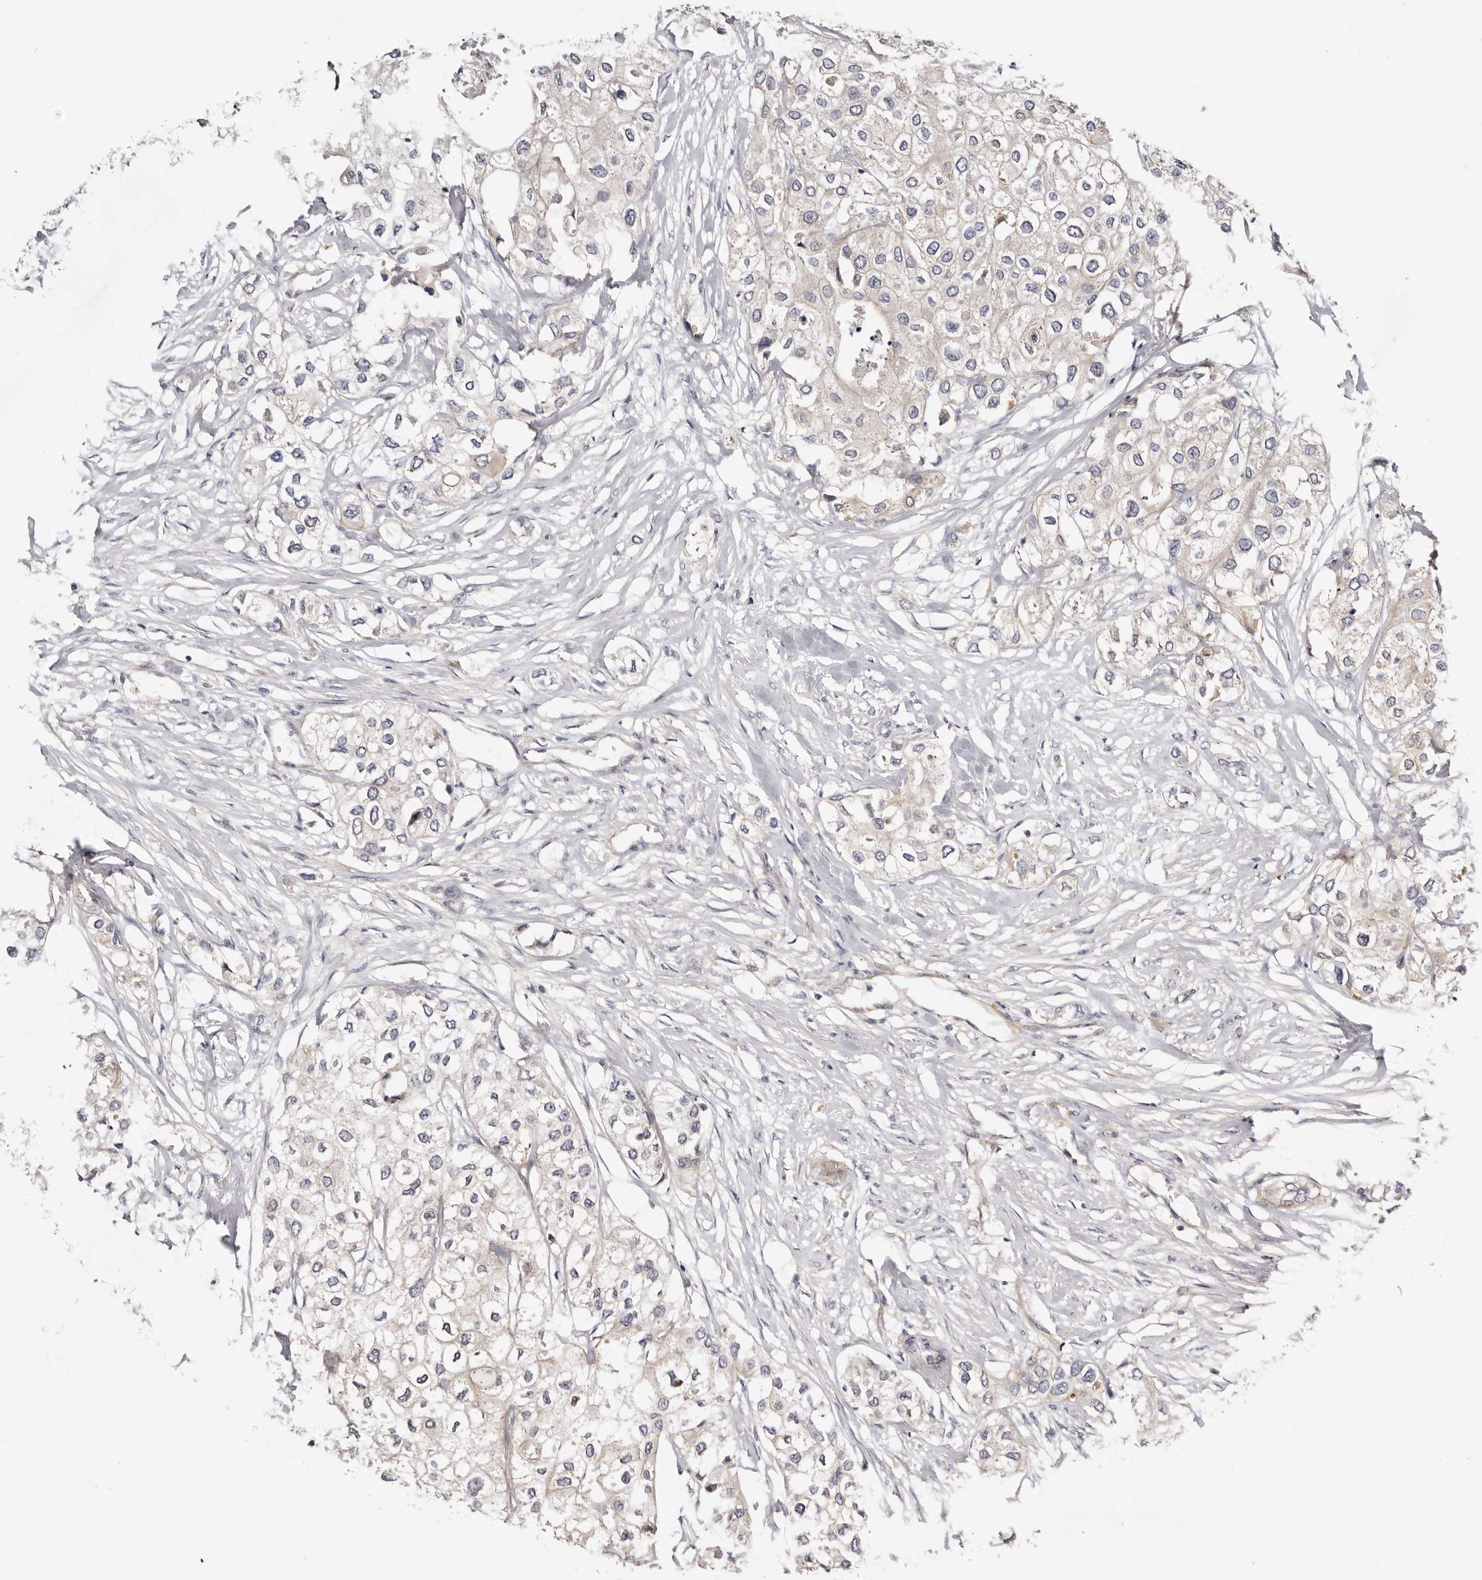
{"staining": {"intensity": "negative", "quantity": "none", "location": "none"}, "tissue": "urothelial cancer", "cell_type": "Tumor cells", "image_type": "cancer", "snomed": [{"axis": "morphology", "description": "Urothelial carcinoma, High grade"}, {"axis": "topography", "description": "Urinary bladder"}], "caption": "IHC of human urothelial cancer displays no expression in tumor cells.", "gene": "PANK4", "patient": {"sex": "male", "age": 64}}